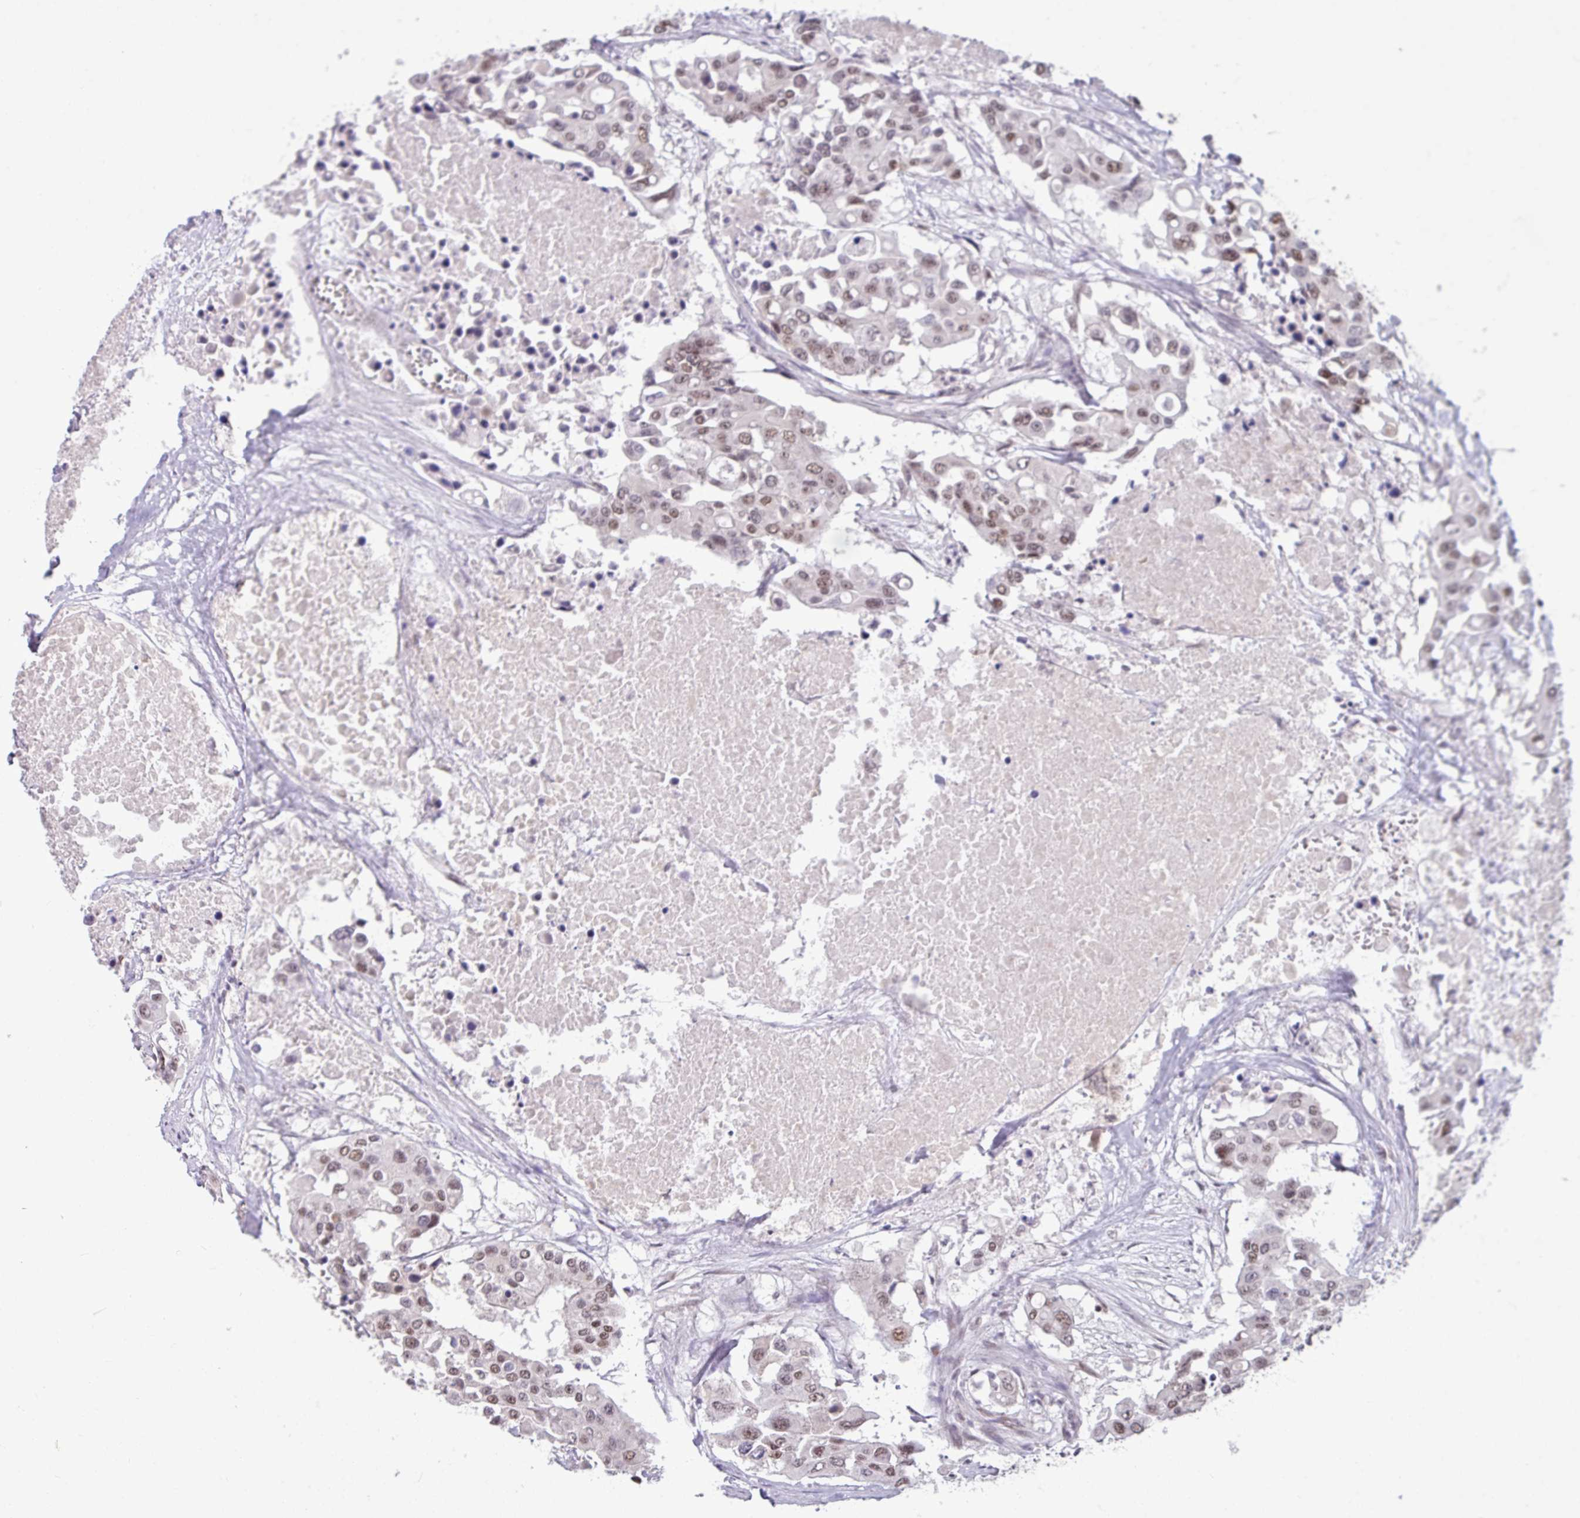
{"staining": {"intensity": "moderate", "quantity": ">75%", "location": "nuclear"}, "tissue": "colorectal cancer", "cell_type": "Tumor cells", "image_type": "cancer", "snomed": [{"axis": "morphology", "description": "Adenocarcinoma, NOS"}, {"axis": "topography", "description": "Colon"}], "caption": "The photomicrograph exhibits a brown stain indicating the presence of a protein in the nuclear of tumor cells in colorectal cancer (adenocarcinoma). (DAB (3,3'-diaminobenzidine) IHC with brightfield microscopy, high magnification).", "gene": "TDG", "patient": {"sex": "male", "age": 77}}